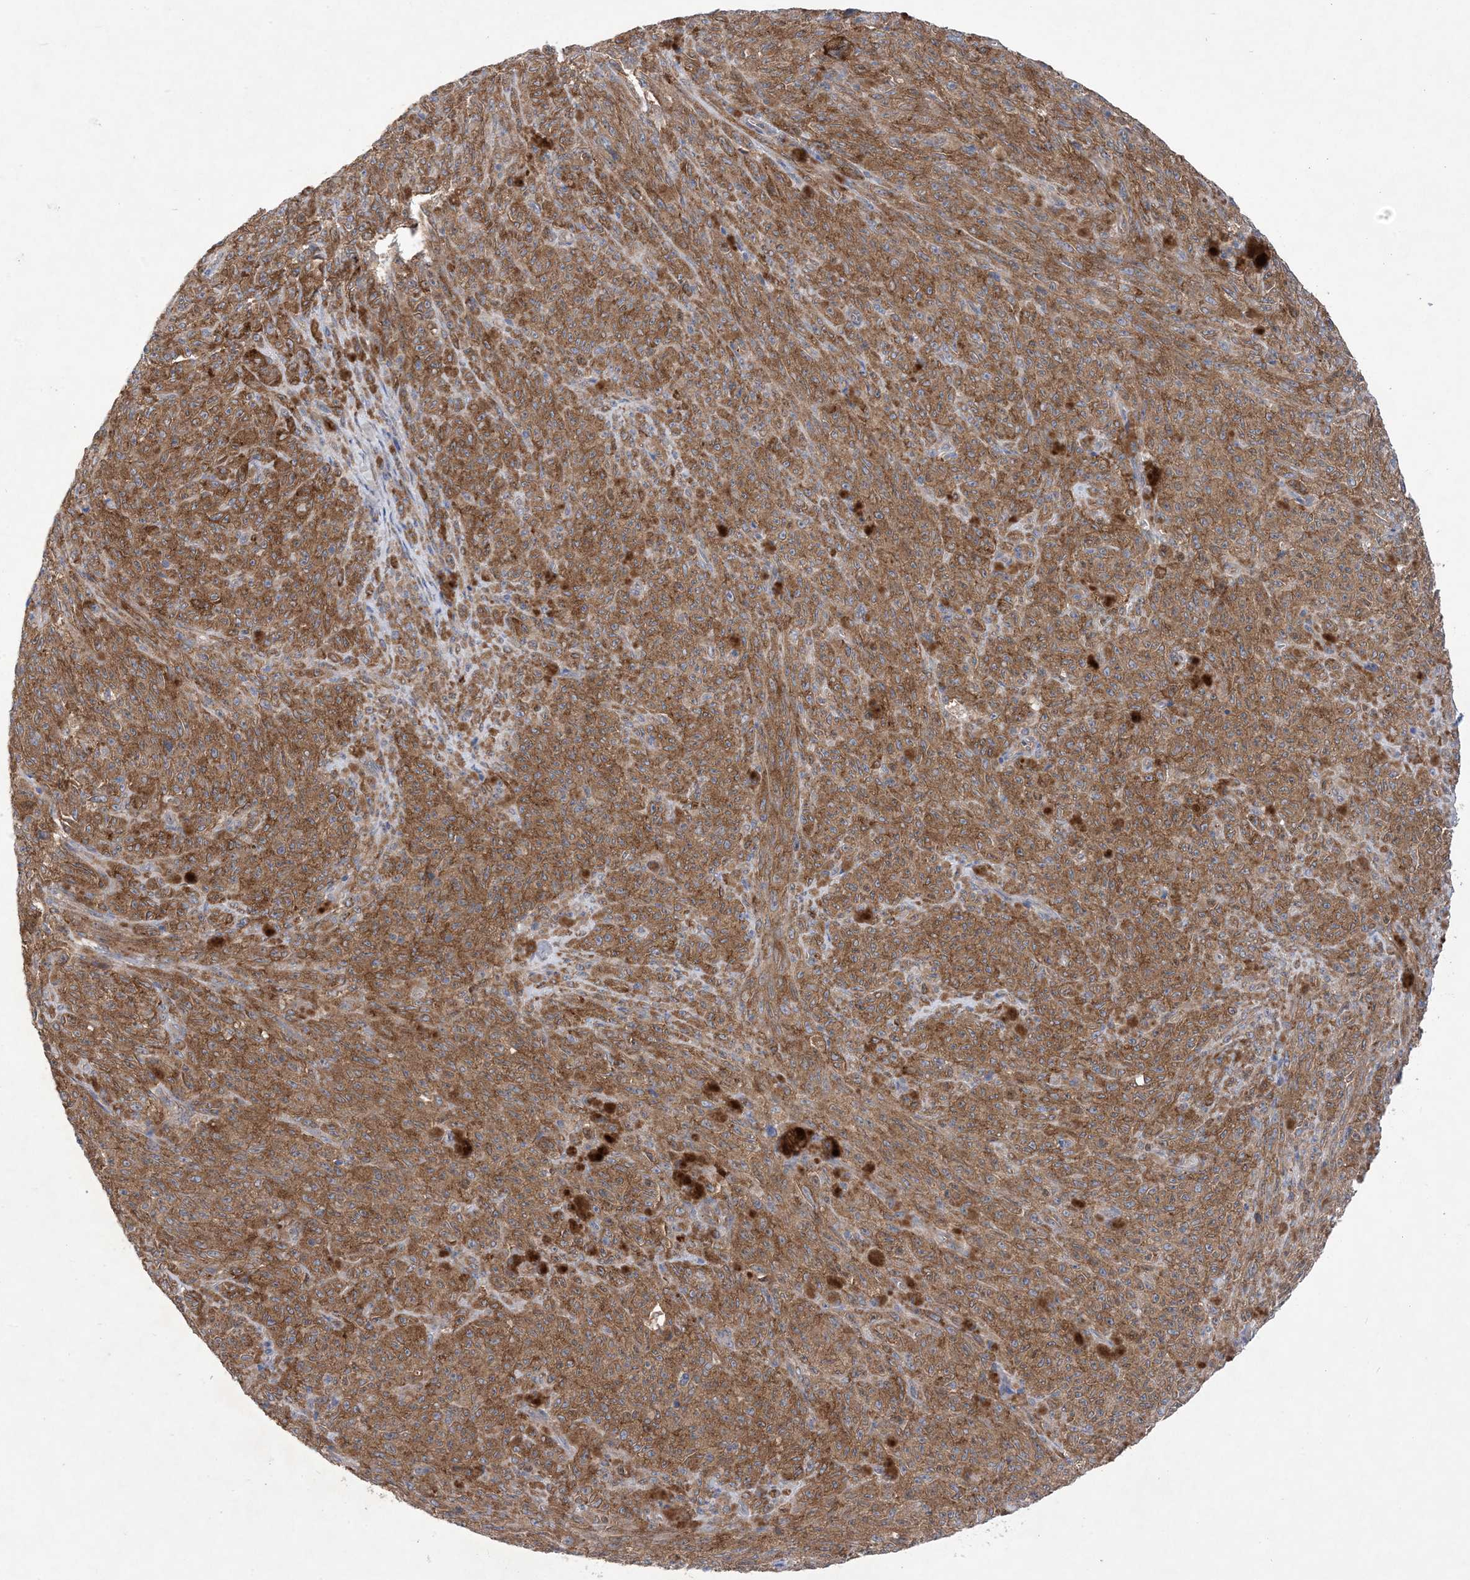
{"staining": {"intensity": "moderate", "quantity": ">75%", "location": "cytoplasmic/membranous"}, "tissue": "melanoma", "cell_type": "Tumor cells", "image_type": "cancer", "snomed": [{"axis": "morphology", "description": "Malignant melanoma, NOS"}, {"axis": "topography", "description": "Skin"}], "caption": "This image displays malignant melanoma stained with immunohistochemistry (IHC) to label a protein in brown. The cytoplasmic/membranous of tumor cells show moderate positivity for the protein. Nuclei are counter-stained blue.", "gene": "EHBP1", "patient": {"sex": "female", "age": 82}}